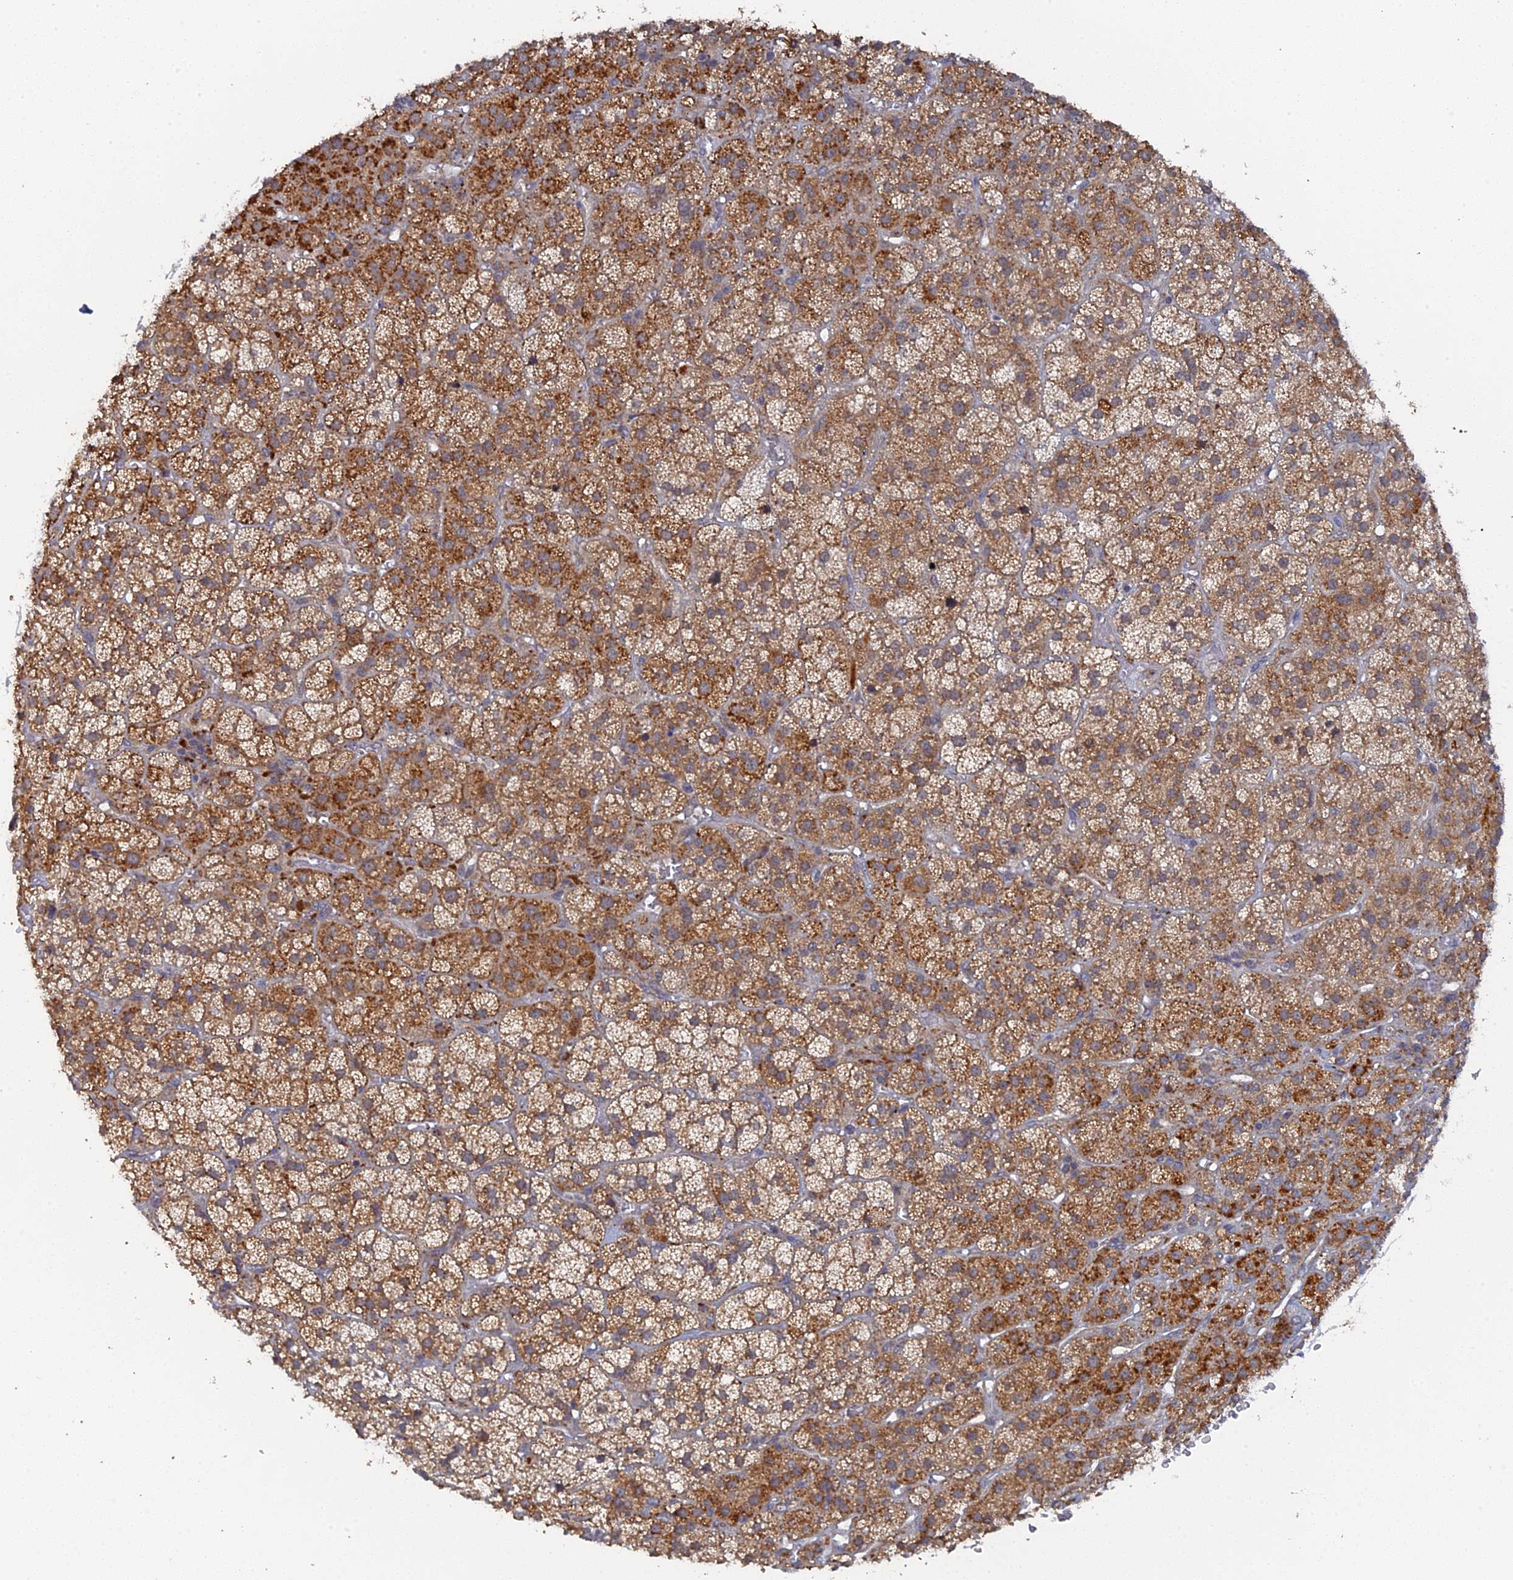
{"staining": {"intensity": "moderate", "quantity": "25%-75%", "location": "cytoplasmic/membranous"}, "tissue": "adrenal gland", "cell_type": "Glandular cells", "image_type": "normal", "snomed": [{"axis": "morphology", "description": "Normal tissue, NOS"}, {"axis": "topography", "description": "Adrenal gland"}], "caption": "This image shows immunohistochemistry staining of normal adrenal gland, with medium moderate cytoplasmic/membranous positivity in about 25%-75% of glandular cells.", "gene": "MIGA2", "patient": {"sex": "female", "age": 70}}